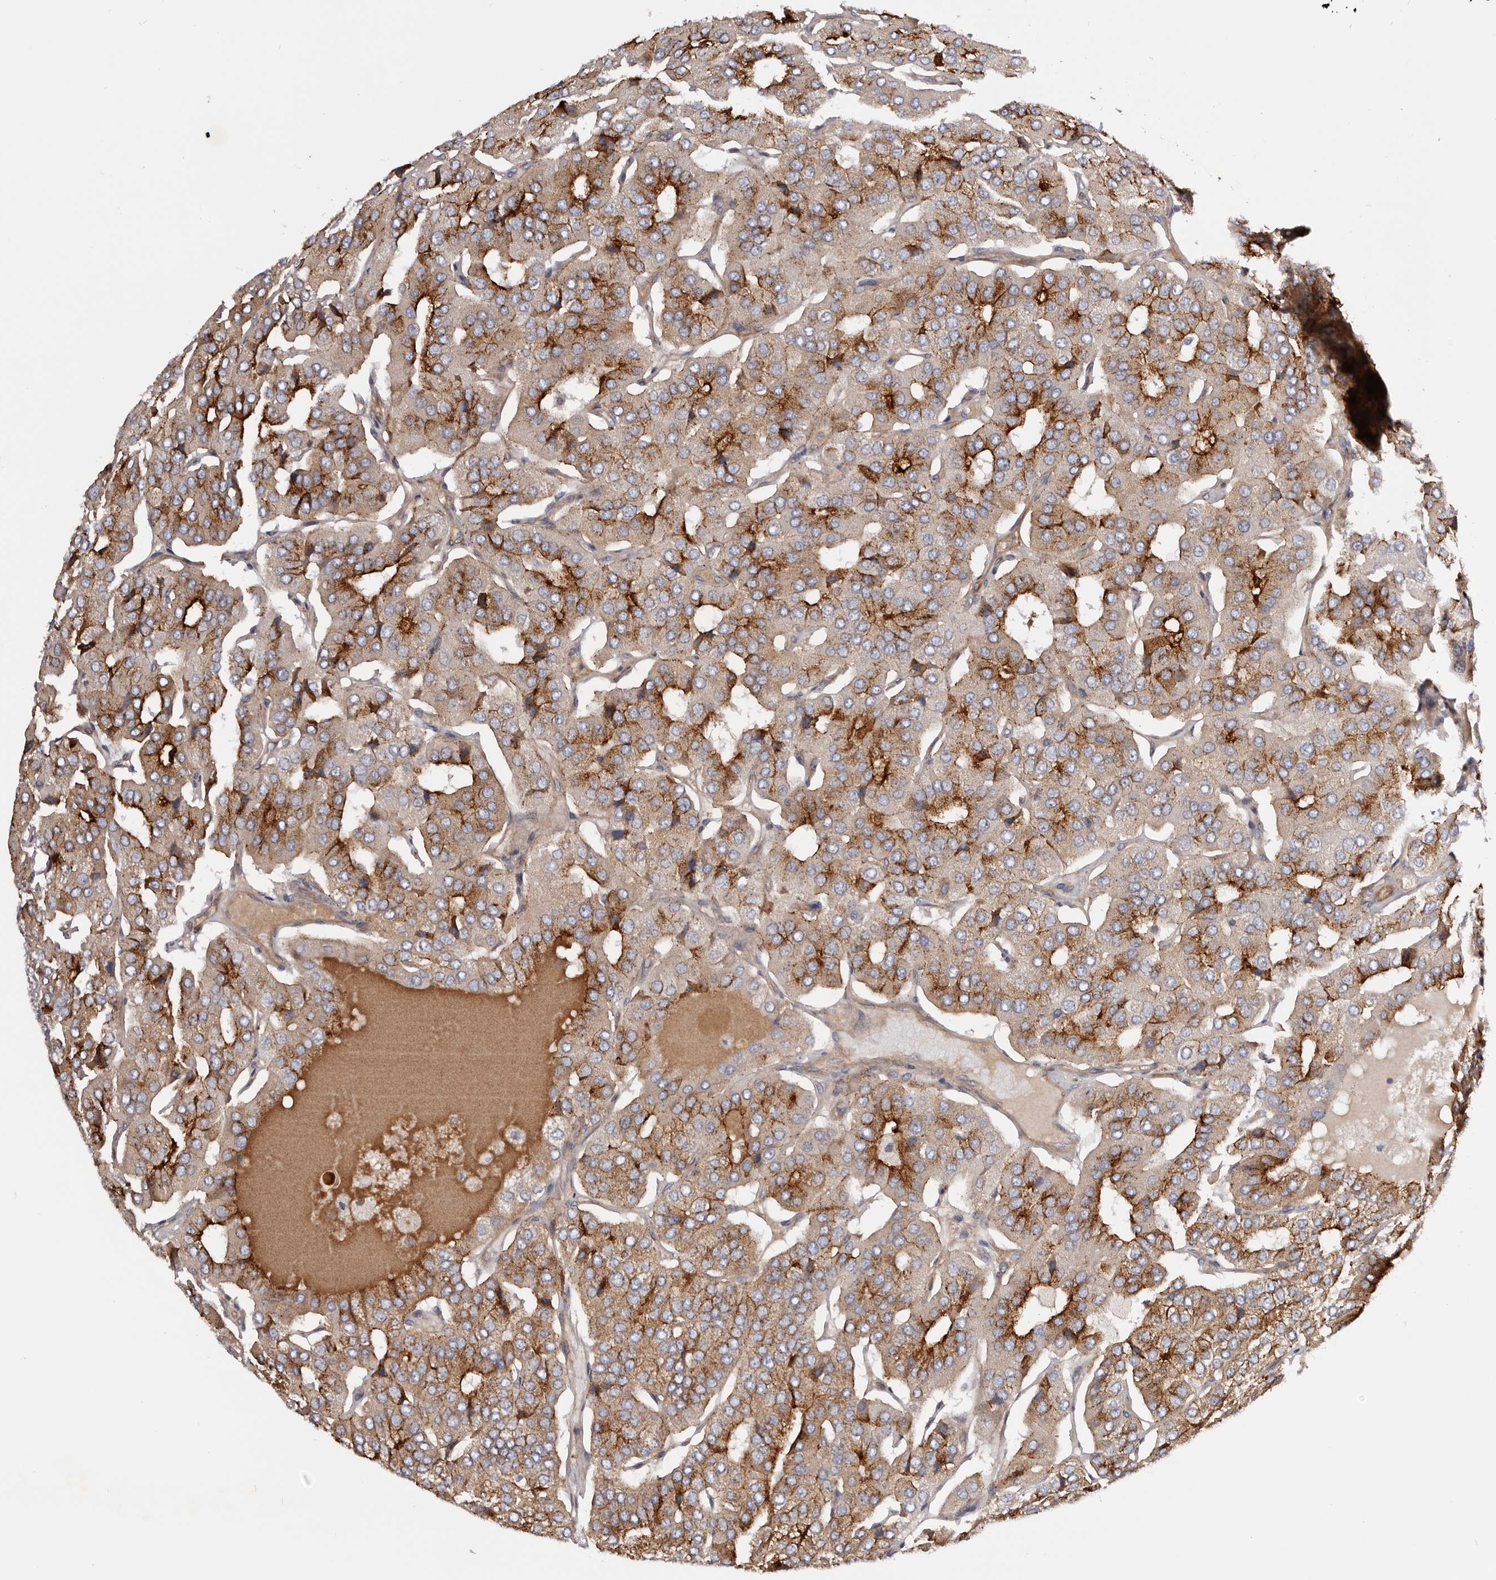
{"staining": {"intensity": "strong", "quantity": "25%-75%", "location": "cytoplasmic/membranous"}, "tissue": "parathyroid gland", "cell_type": "Glandular cells", "image_type": "normal", "snomed": [{"axis": "morphology", "description": "Normal tissue, NOS"}, {"axis": "morphology", "description": "Adenoma, NOS"}, {"axis": "topography", "description": "Parathyroid gland"}], "caption": "An image of parathyroid gland stained for a protein exhibits strong cytoplasmic/membranous brown staining in glandular cells.", "gene": "DMRT2", "patient": {"sex": "female", "age": 86}}